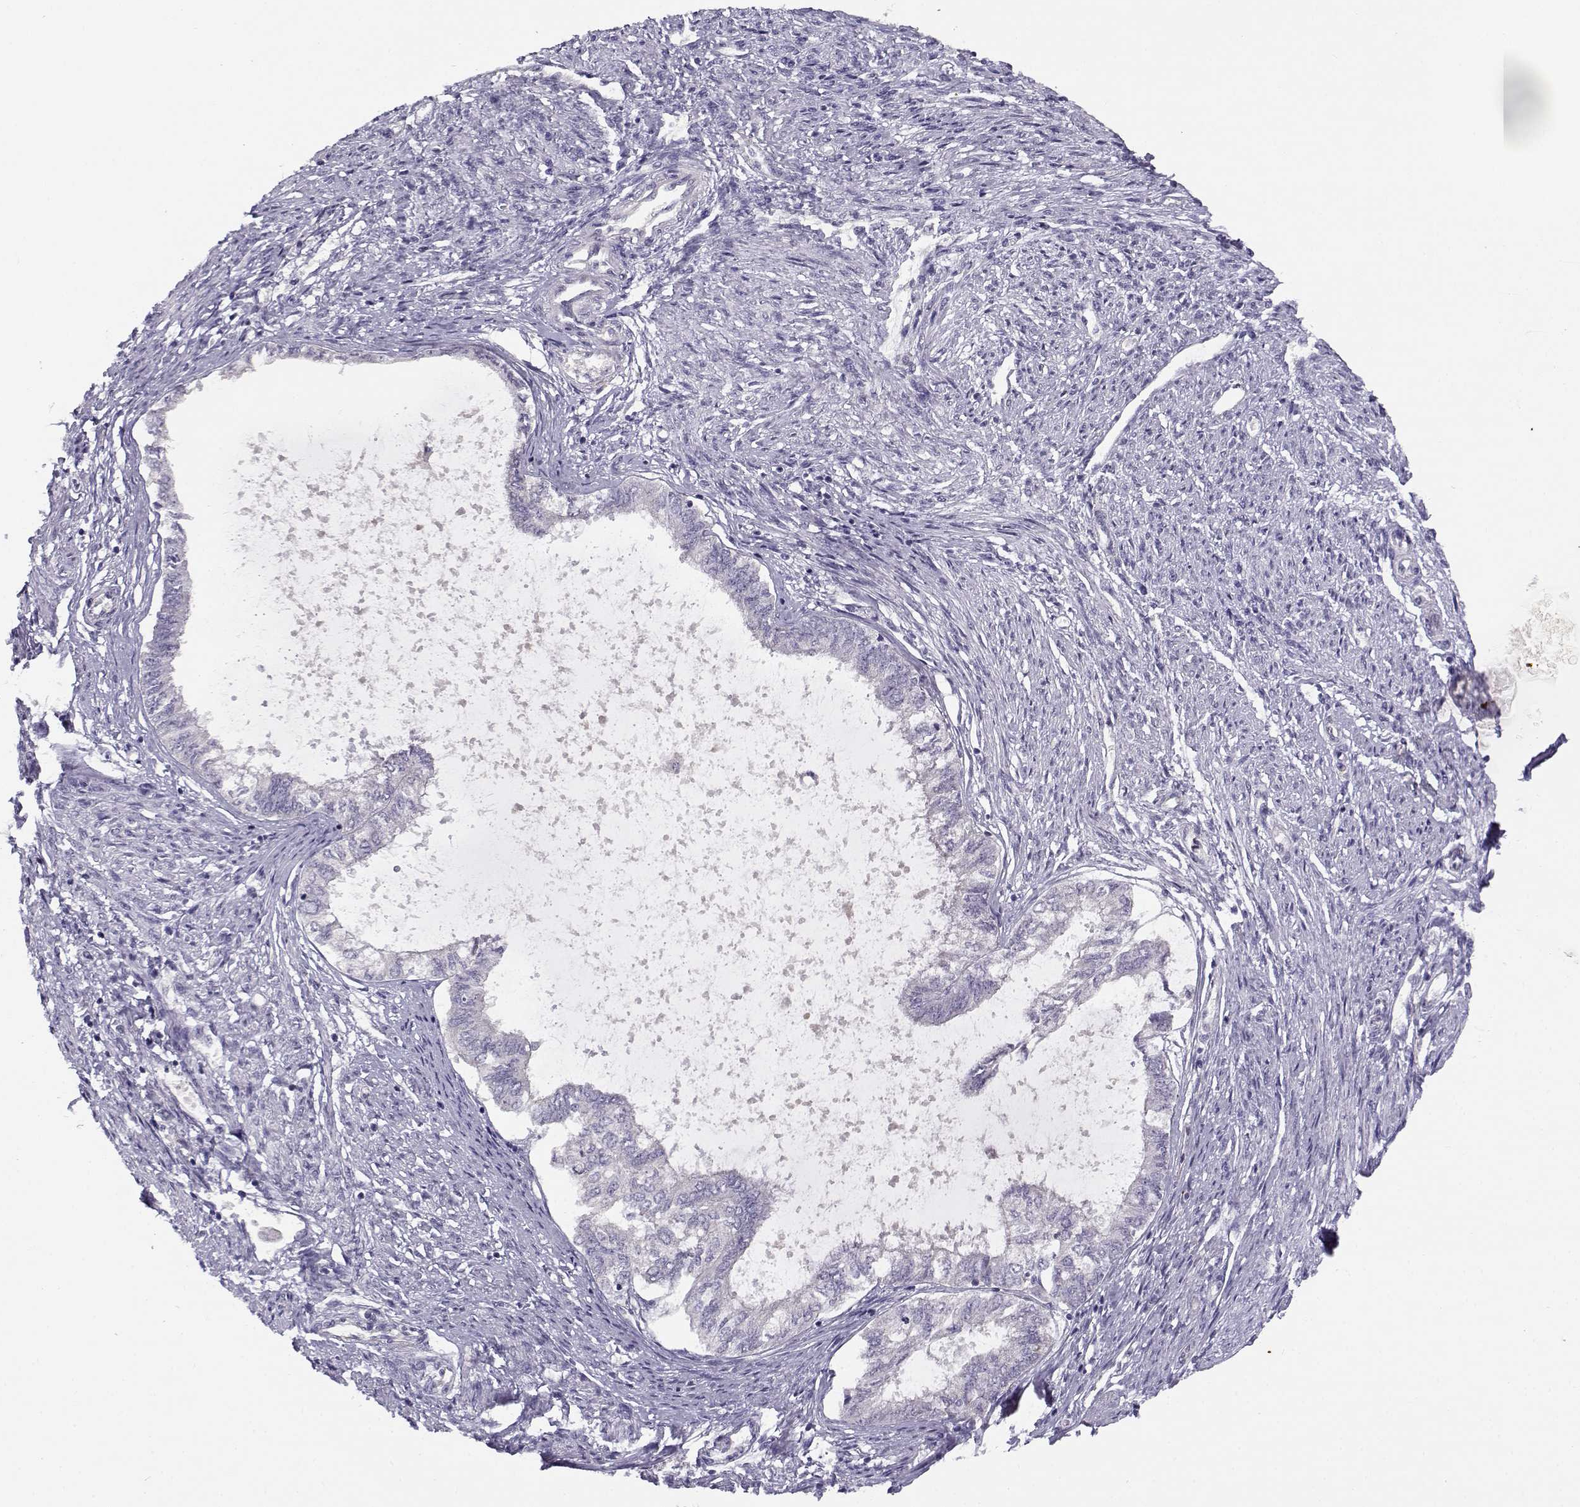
{"staining": {"intensity": "negative", "quantity": "none", "location": "none"}, "tissue": "endometrial cancer", "cell_type": "Tumor cells", "image_type": "cancer", "snomed": [{"axis": "morphology", "description": "Adenocarcinoma, NOS"}, {"axis": "topography", "description": "Endometrium"}], "caption": "DAB (3,3'-diaminobenzidine) immunohistochemical staining of human endometrial adenocarcinoma reveals no significant expression in tumor cells. Brightfield microscopy of immunohistochemistry stained with DAB (3,3'-diaminobenzidine) (brown) and hematoxylin (blue), captured at high magnification.", "gene": "TMEM145", "patient": {"sex": "female", "age": 86}}